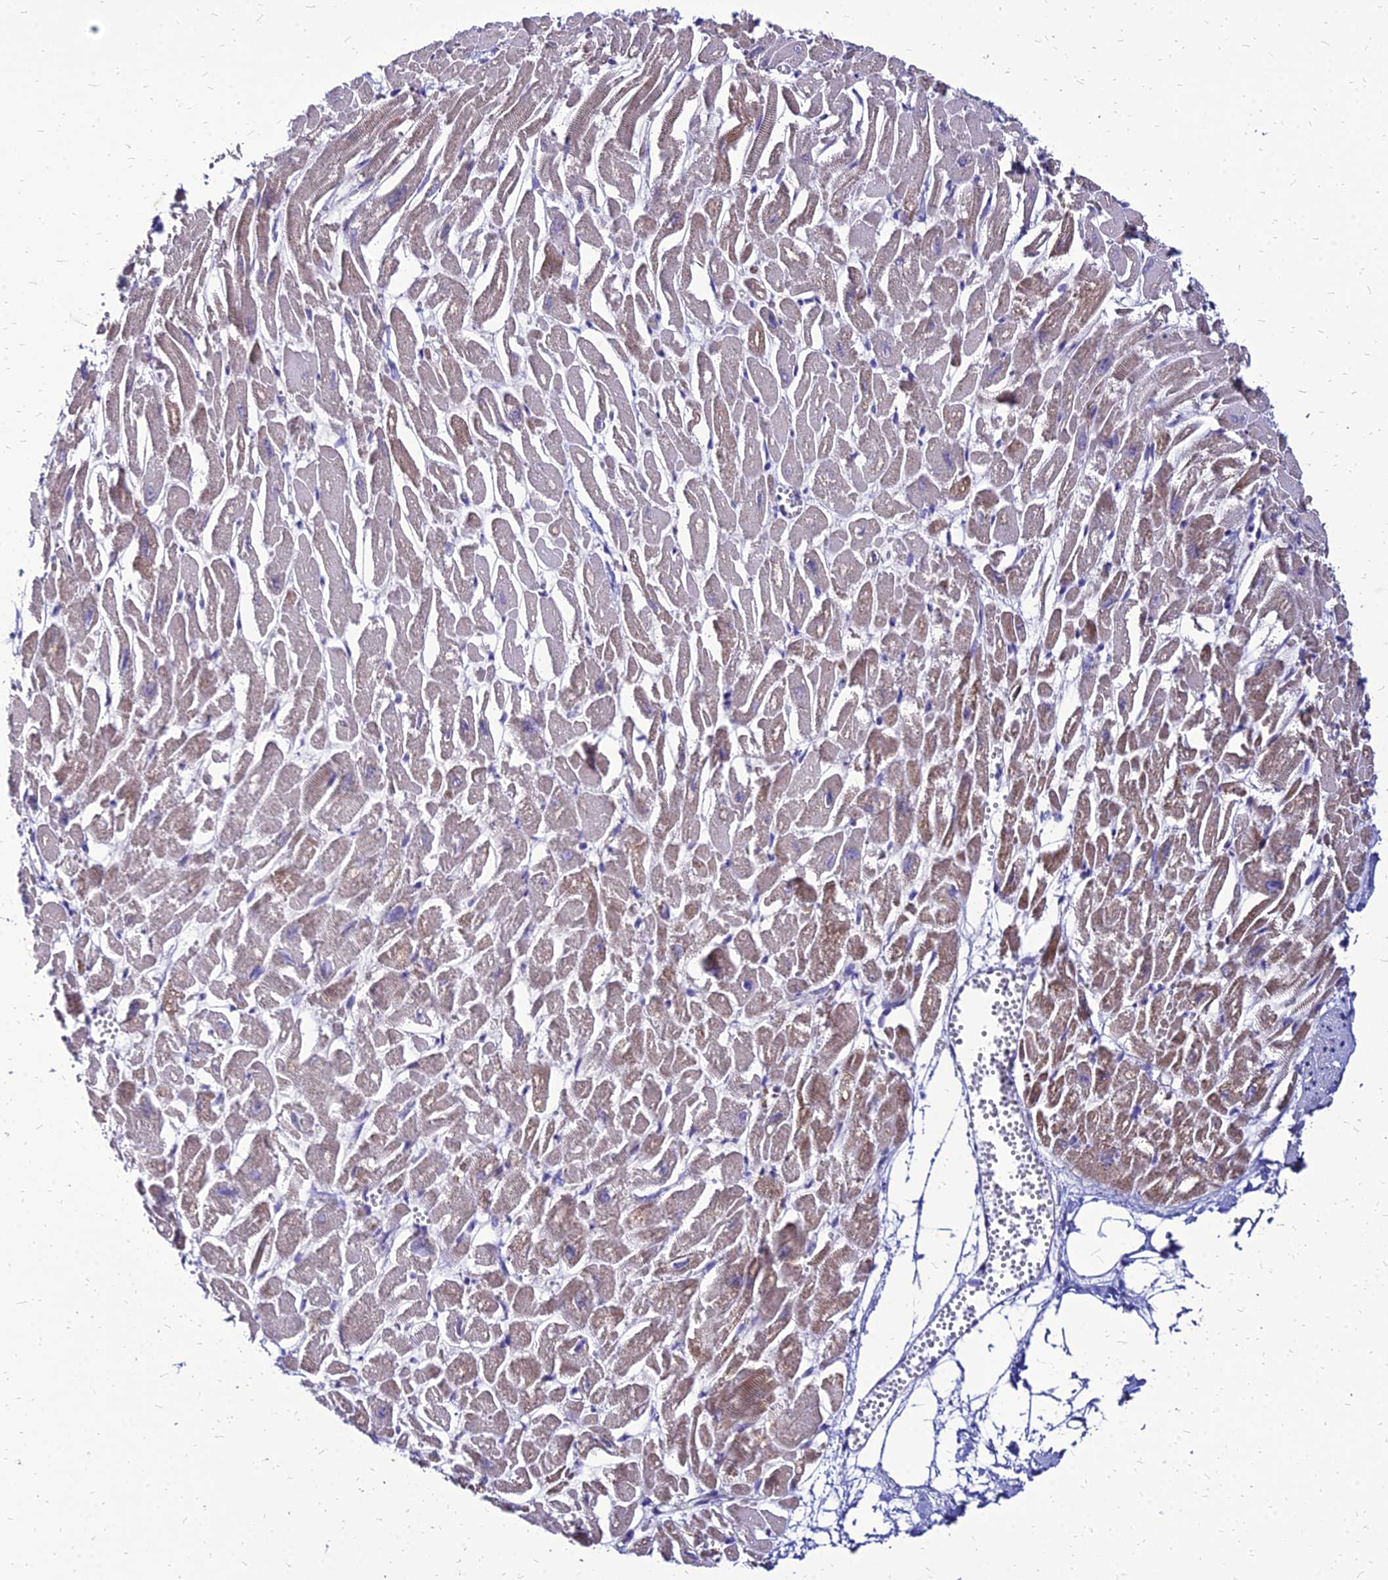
{"staining": {"intensity": "moderate", "quantity": "25%-75%", "location": "cytoplasmic/membranous"}, "tissue": "heart muscle", "cell_type": "Cardiomyocytes", "image_type": "normal", "snomed": [{"axis": "morphology", "description": "Normal tissue, NOS"}, {"axis": "topography", "description": "Heart"}], "caption": "Cardiomyocytes demonstrate medium levels of moderate cytoplasmic/membranous positivity in about 25%-75% of cells in normal human heart muscle.", "gene": "YEATS2", "patient": {"sex": "male", "age": 54}}